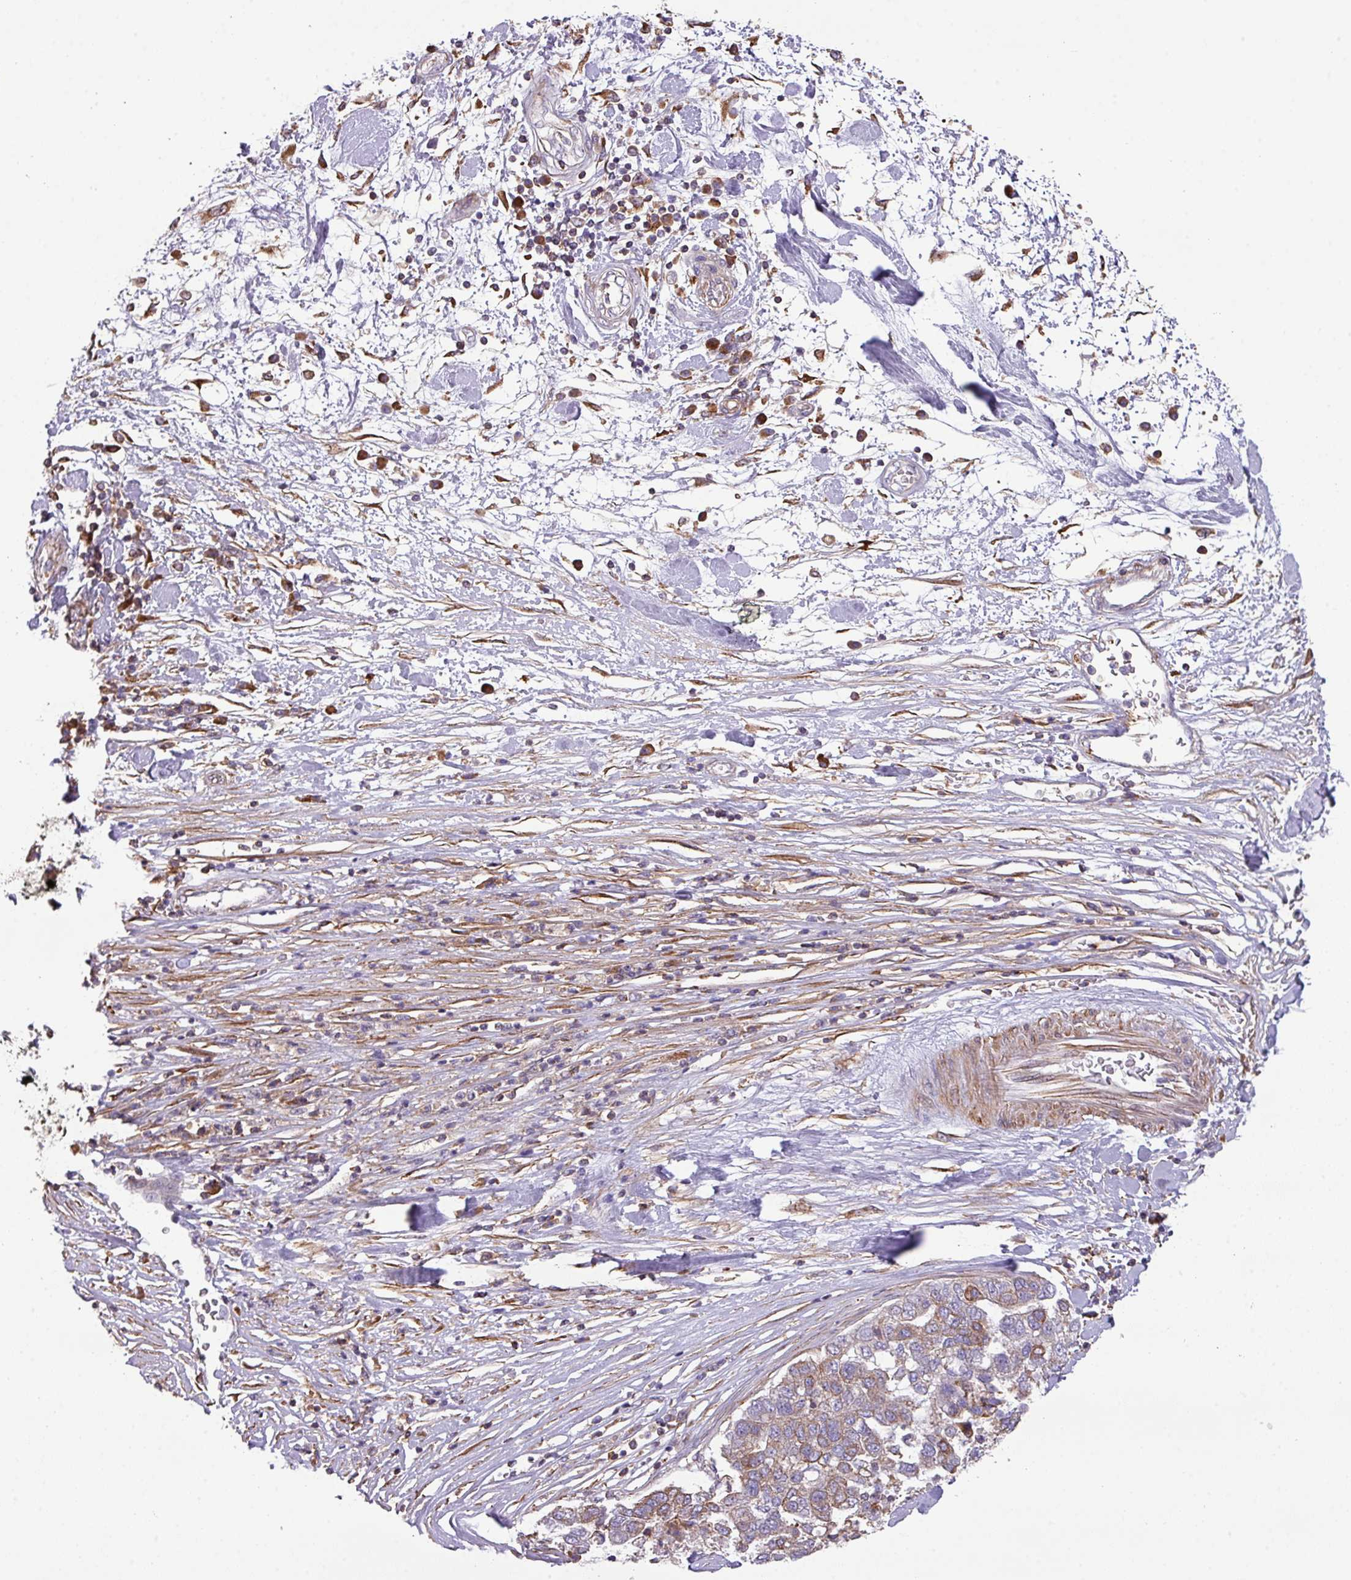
{"staining": {"intensity": "weak", "quantity": "25%-75%", "location": "cytoplasmic/membranous"}, "tissue": "pancreatic cancer", "cell_type": "Tumor cells", "image_type": "cancer", "snomed": [{"axis": "morphology", "description": "Adenocarcinoma, NOS"}, {"axis": "topography", "description": "Pancreas"}], "caption": "Human pancreatic cancer stained with a protein marker displays weak staining in tumor cells.", "gene": "LRRC41", "patient": {"sex": "female", "age": 61}}